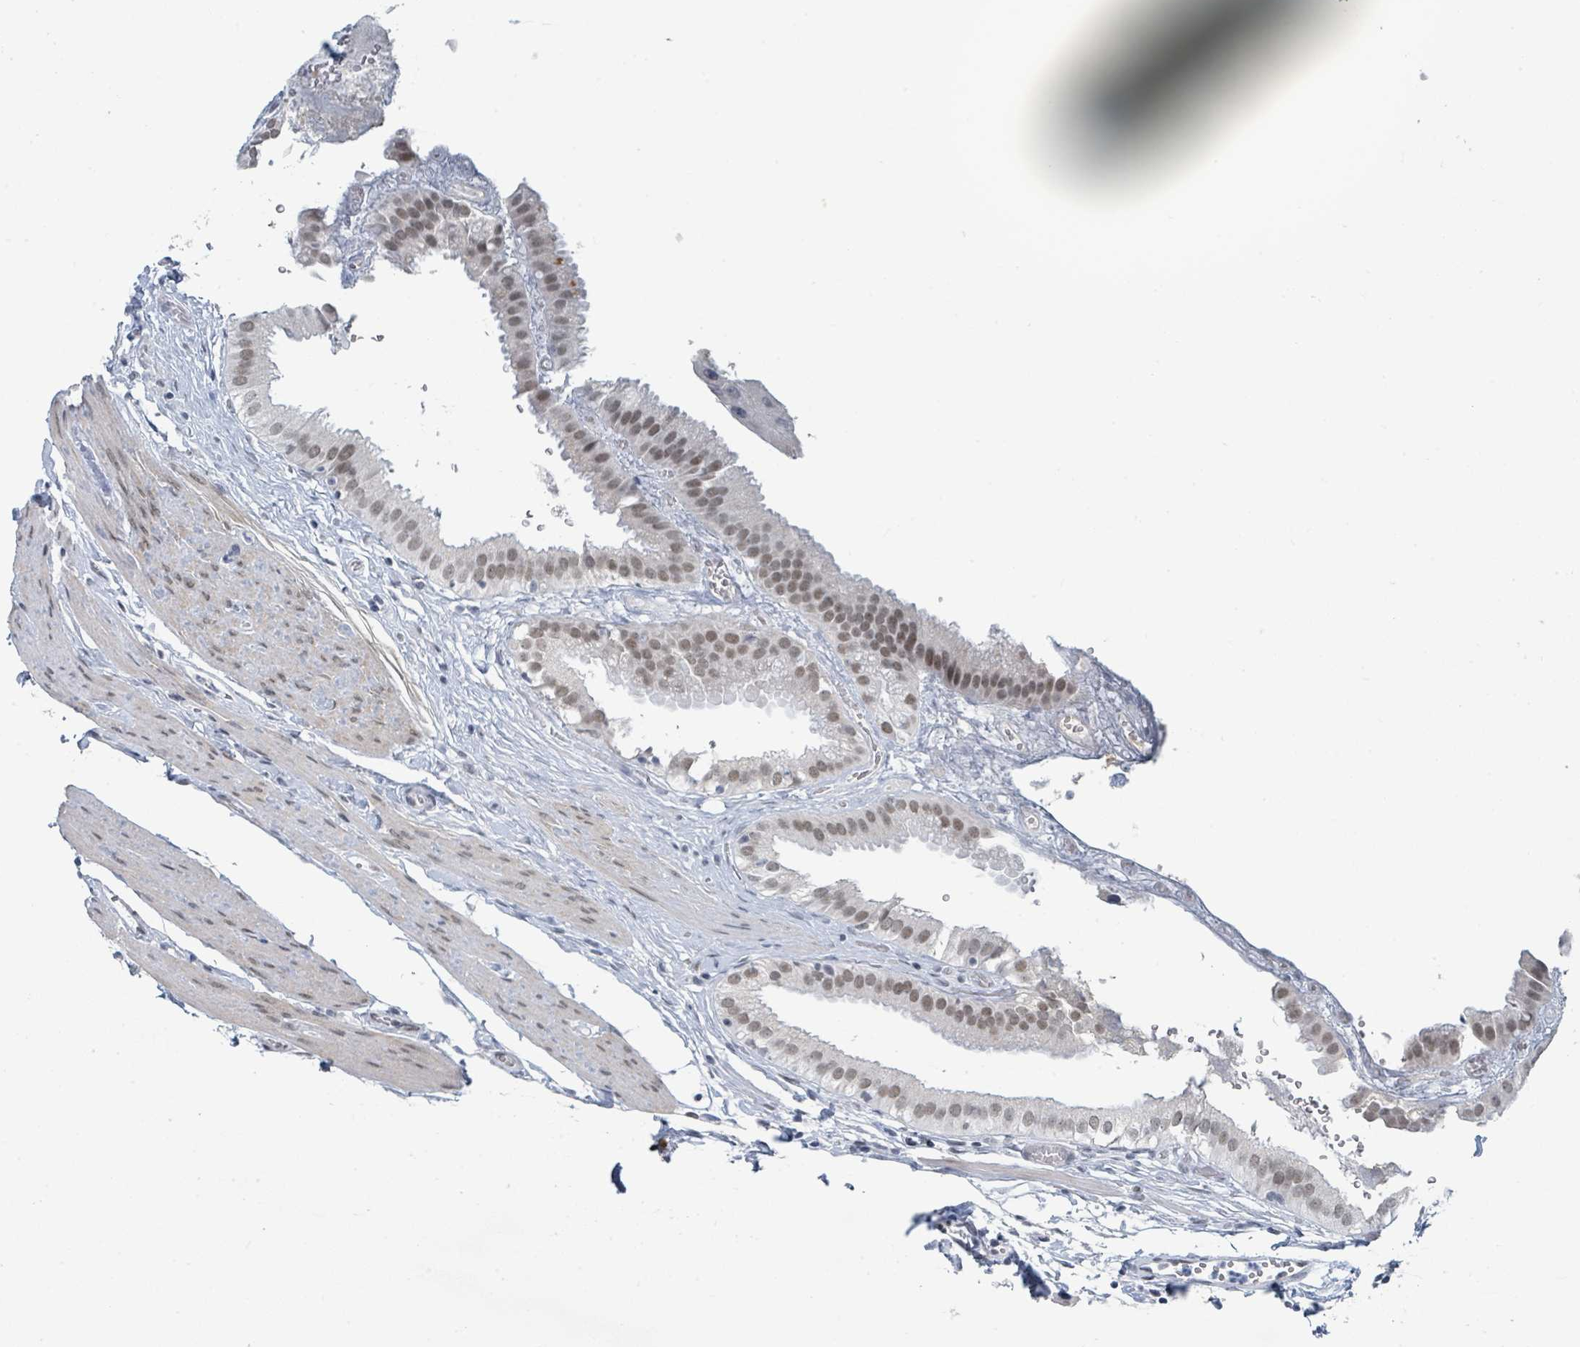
{"staining": {"intensity": "moderate", "quantity": ">75%", "location": "nuclear"}, "tissue": "gallbladder", "cell_type": "Glandular cells", "image_type": "normal", "snomed": [{"axis": "morphology", "description": "Normal tissue, NOS"}, {"axis": "topography", "description": "Gallbladder"}], "caption": "Immunohistochemical staining of benign gallbladder exhibits moderate nuclear protein positivity in approximately >75% of glandular cells.", "gene": "EHMT2", "patient": {"sex": "female", "age": 61}}